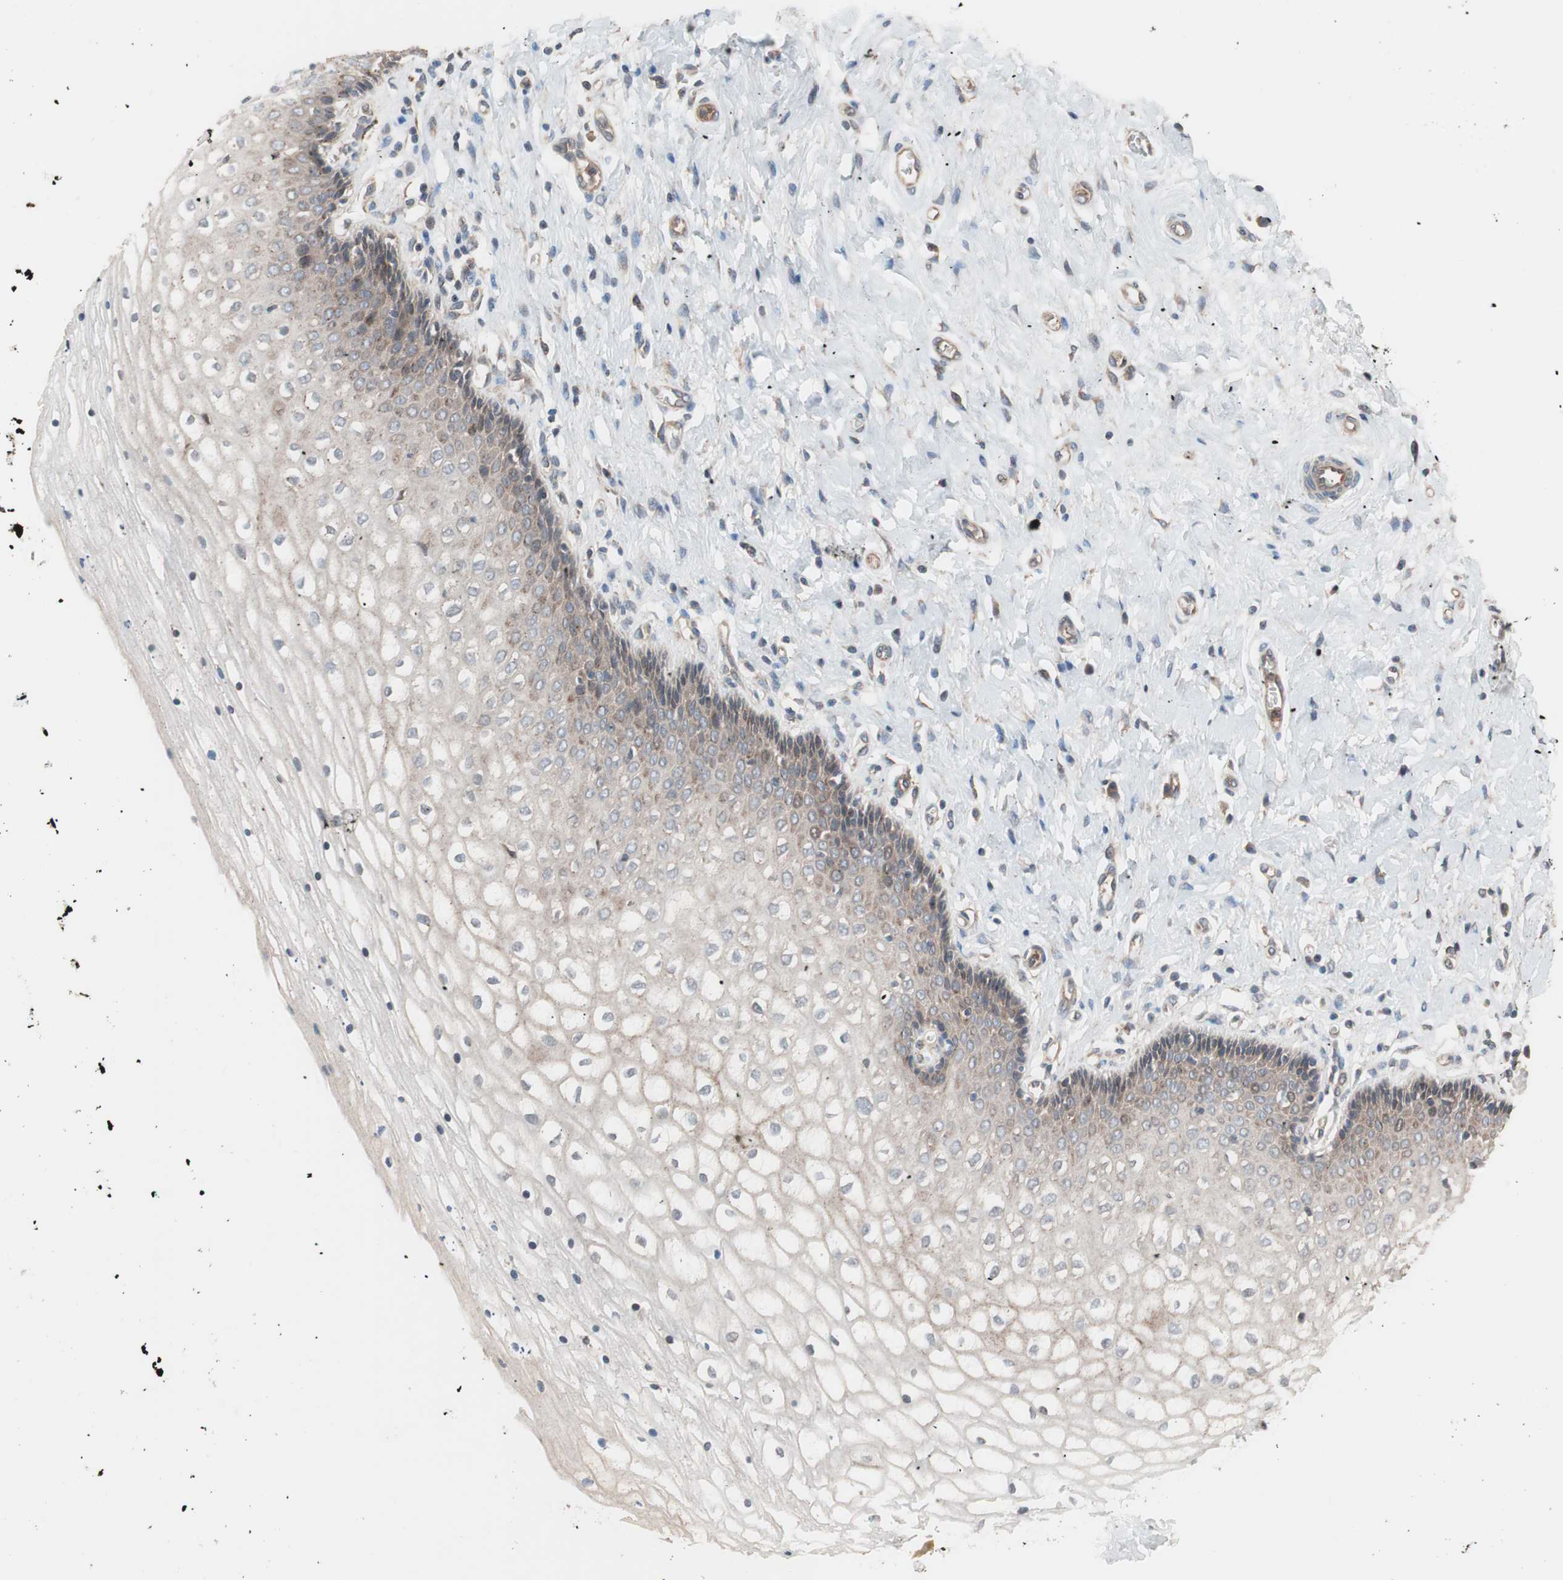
{"staining": {"intensity": "strong", "quantity": "25%-75%", "location": "cytoplasmic/membranous"}, "tissue": "vagina", "cell_type": "Squamous epithelial cells", "image_type": "normal", "snomed": [{"axis": "morphology", "description": "Normal tissue, NOS"}, {"axis": "topography", "description": "Soft tissue"}, {"axis": "topography", "description": "Vagina"}], "caption": "Immunohistochemistry (IHC) (DAB (3,3'-diaminobenzidine)) staining of unremarkable vagina shows strong cytoplasmic/membranous protein positivity in about 25%-75% of squamous epithelial cells.", "gene": "SDC4", "patient": {"sex": "female", "age": 61}}